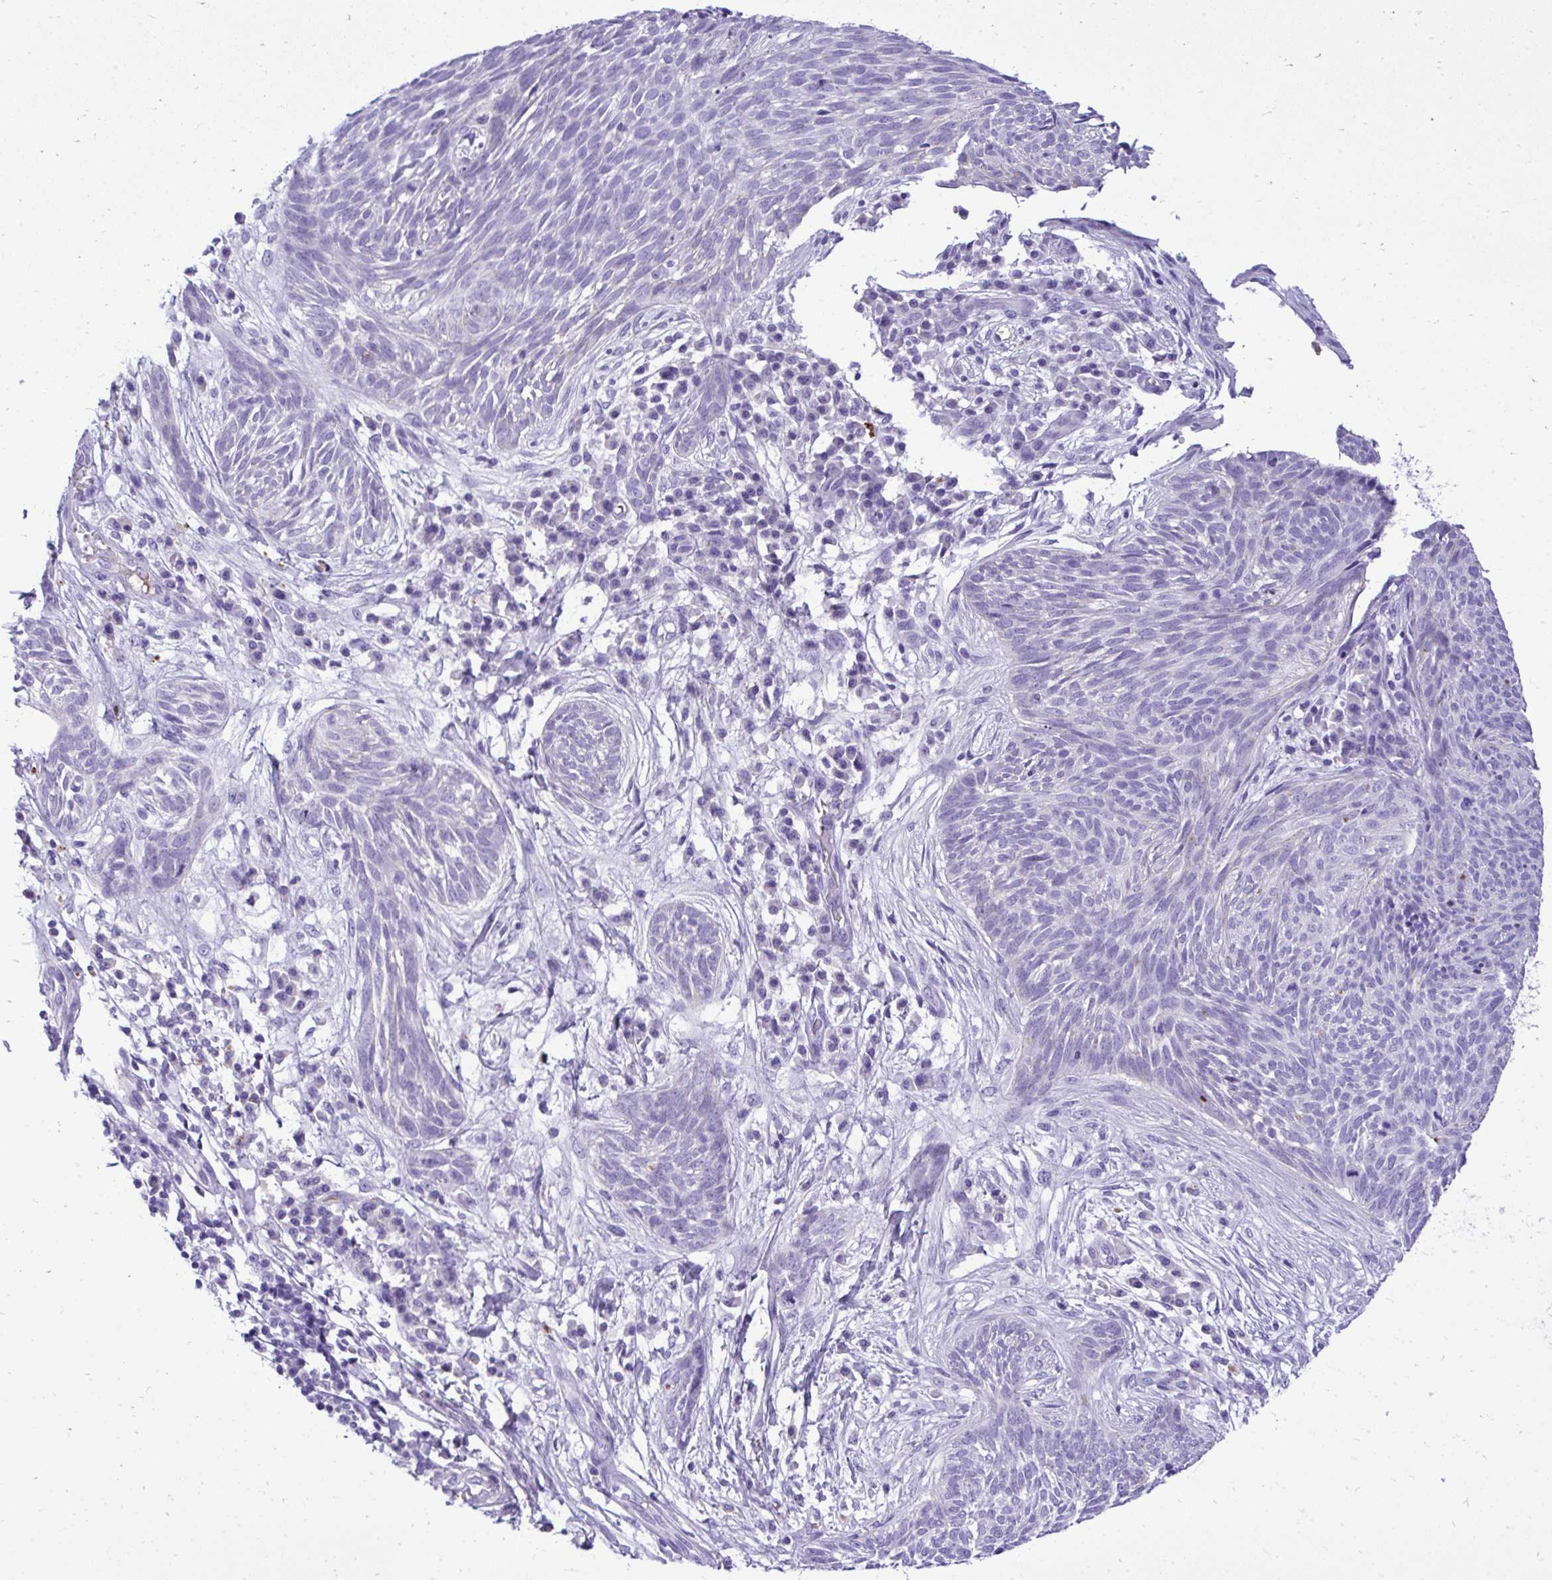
{"staining": {"intensity": "negative", "quantity": "none", "location": "none"}, "tissue": "skin cancer", "cell_type": "Tumor cells", "image_type": "cancer", "snomed": [{"axis": "morphology", "description": "Basal cell carcinoma"}, {"axis": "topography", "description": "Skin"}, {"axis": "topography", "description": "Skin, foot"}], "caption": "Image shows no protein positivity in tumor cells of skin basal cell carcinoma tissue.", "gene": "ST6GALNAC3", "patient": {"sex": "female", "age": 86}}